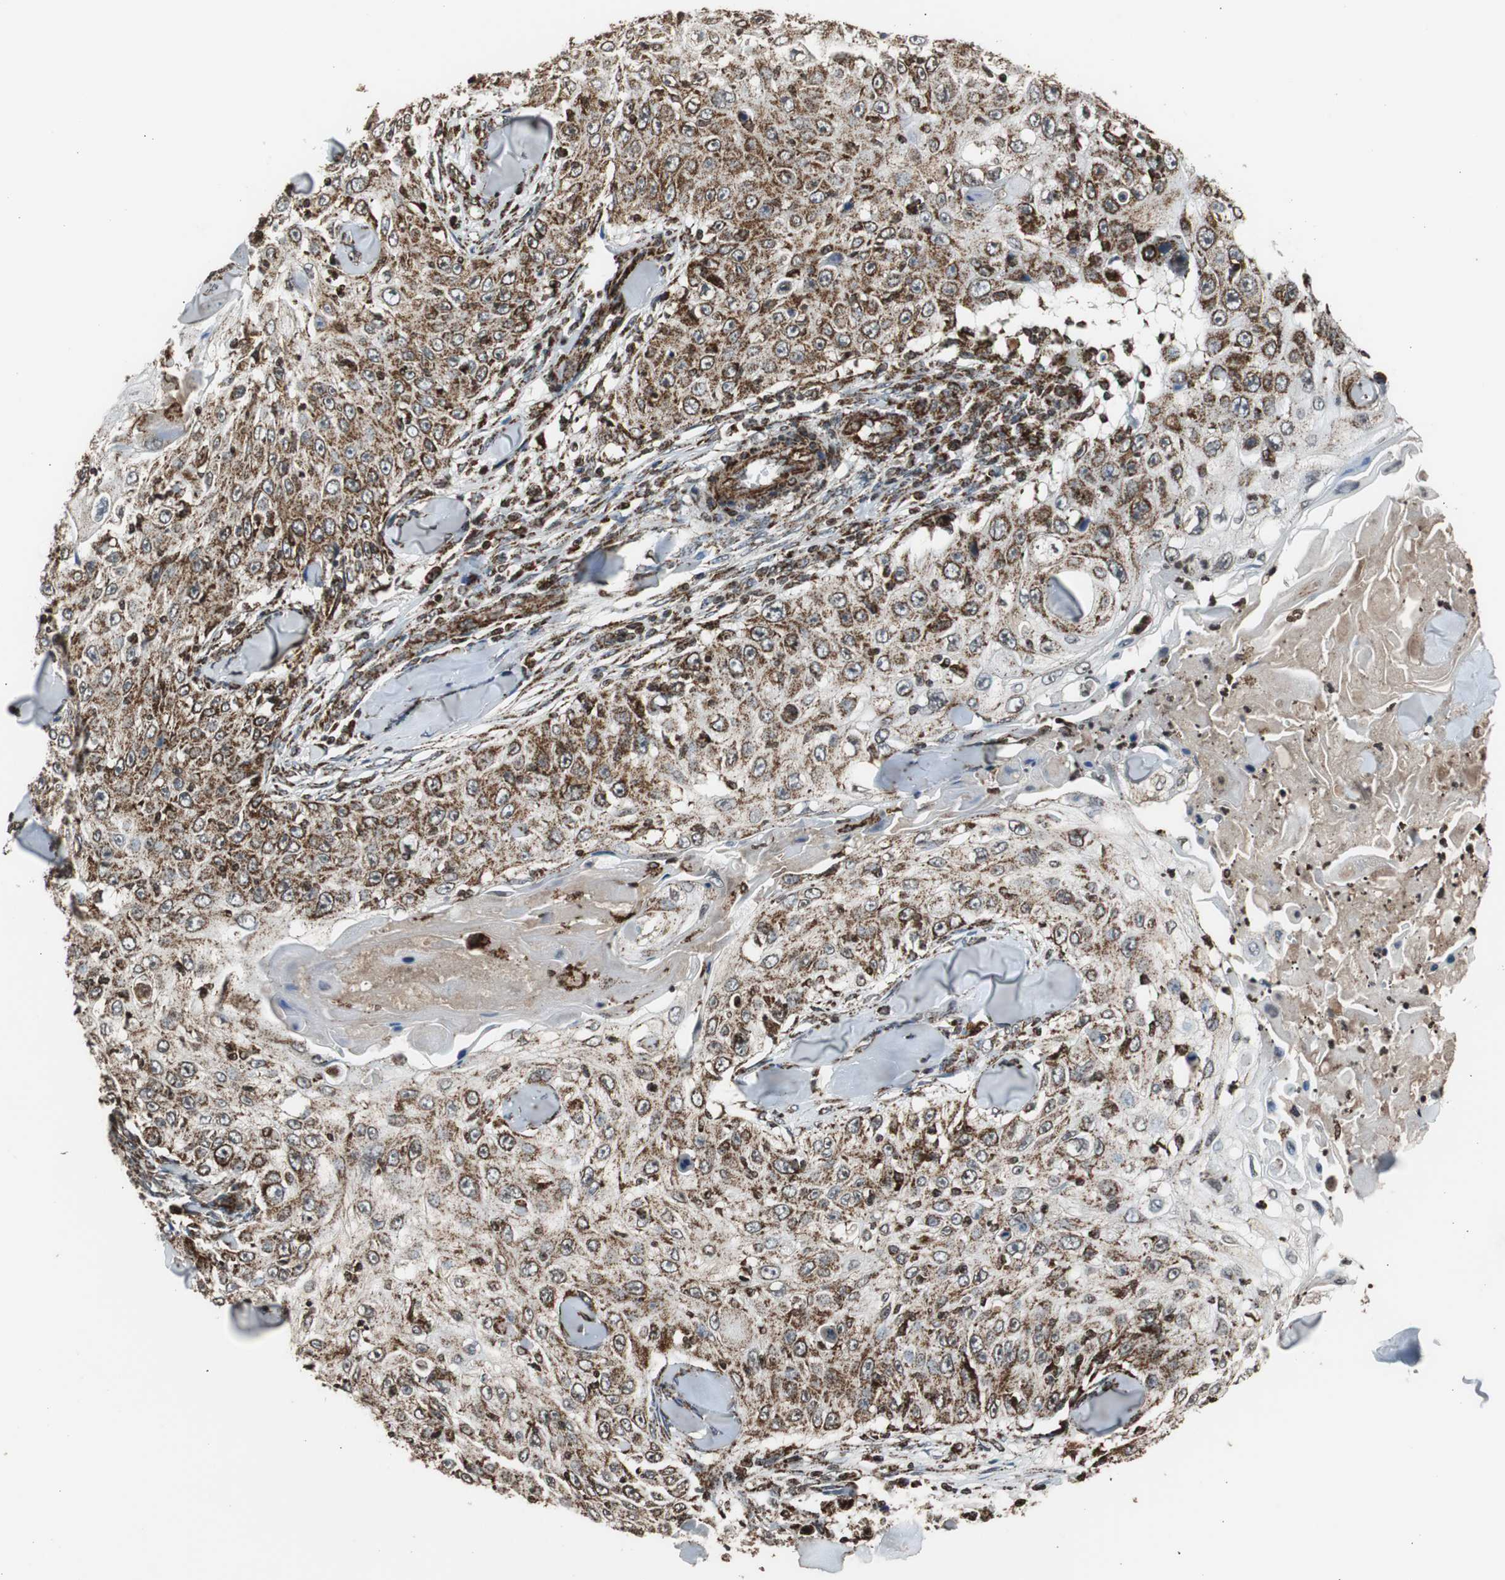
{"staining": {"intensity": "strong", "quantity": ">75%", "location": "cytoplasmic/membranous"}, "tissue": "skin cancer", "cell_type": "Tumor cells", "image_type": "cancer", "snomed": [{"axis": "morphology", "description": "Squamous cell carcinoma, NOS"}, {"axis": "topography", "description": "Skin"}], "caption": "About >75% of tumor cells in squamous cell carcinoma (skin) reveal strong cytoplasmic/membranous protein expression as visualized by brown immunohistochemical staining.", "gene": "HSPA9", "patient": {"sex": "male", "age": 86}}